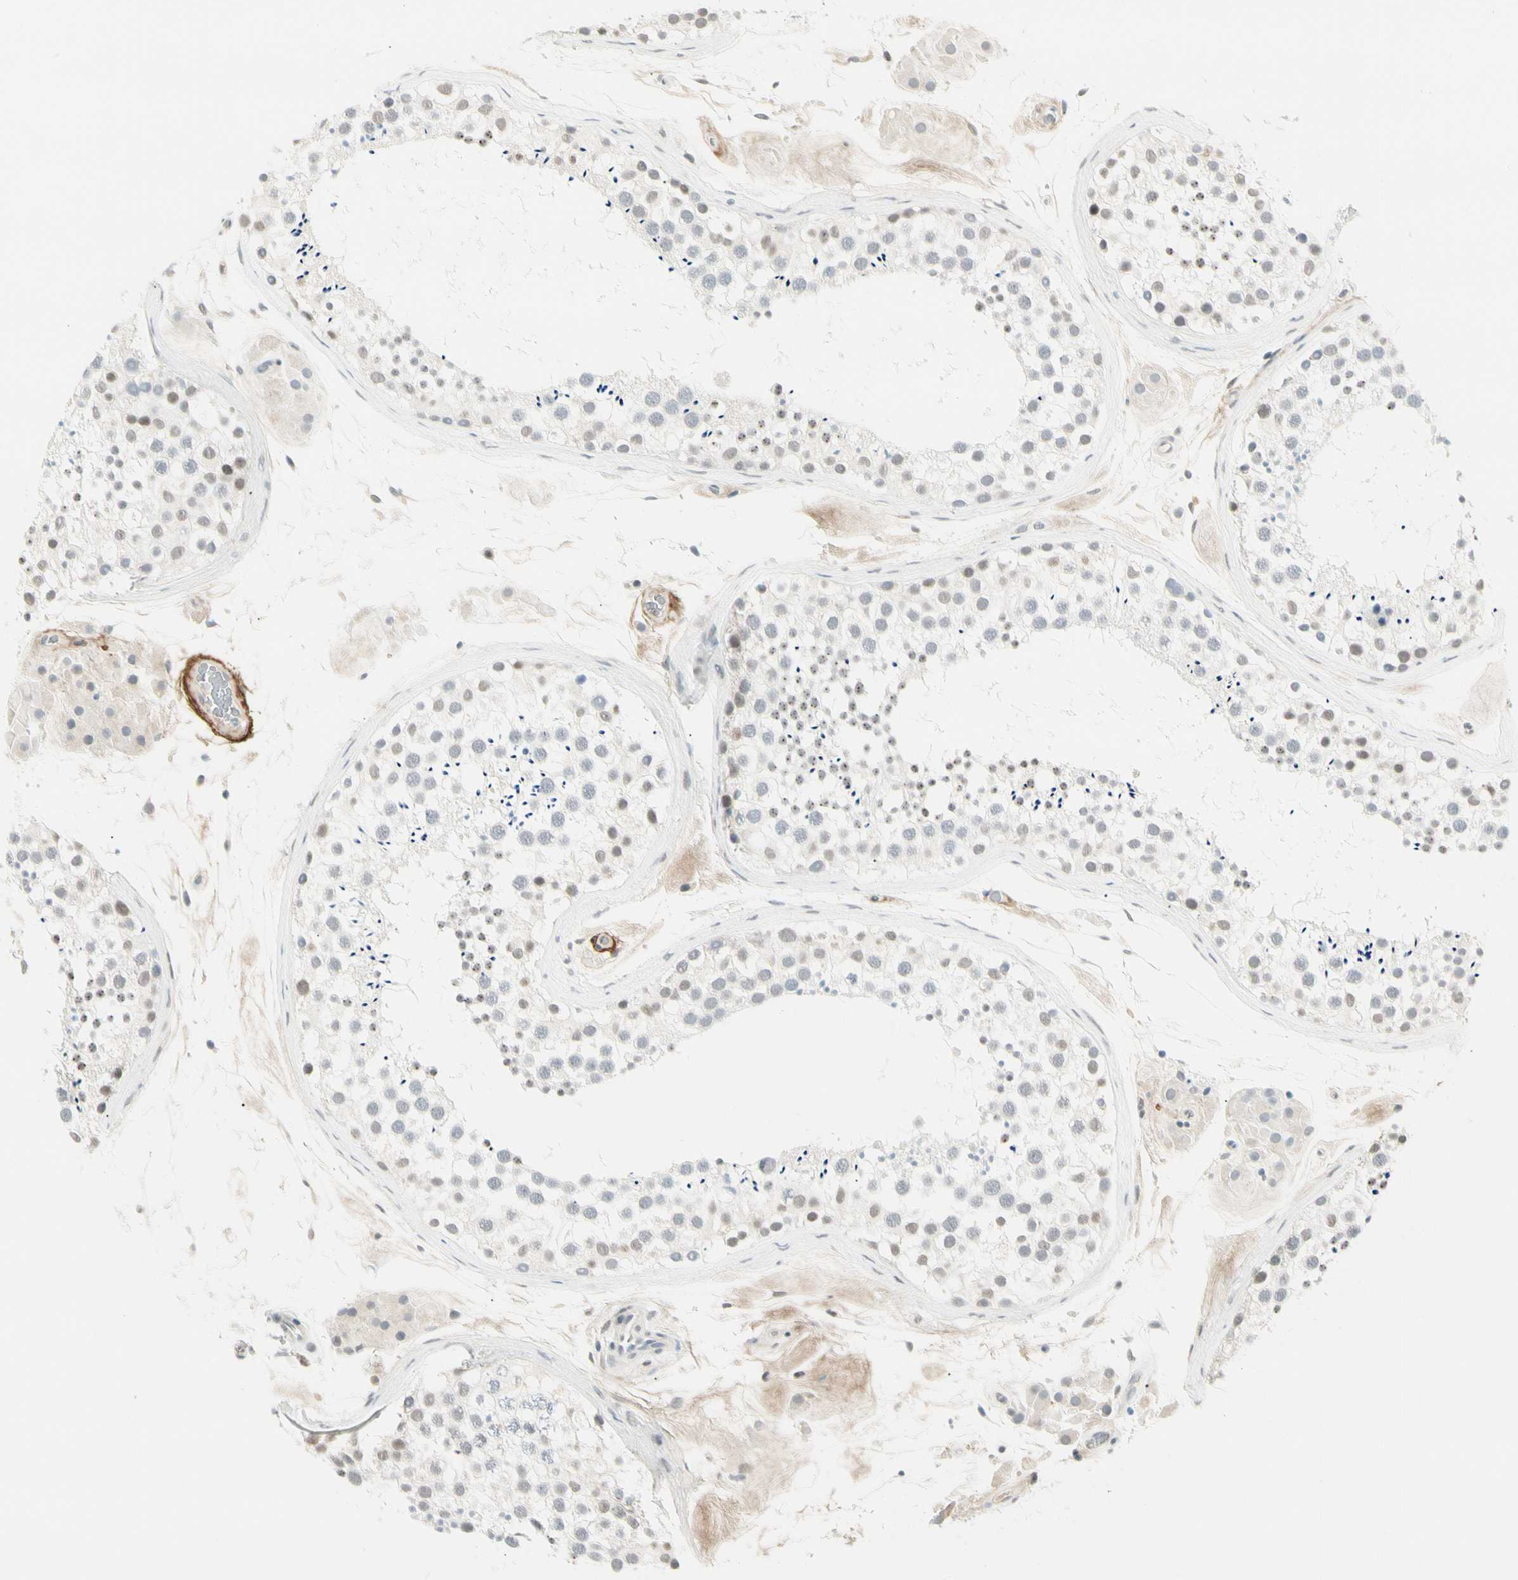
{"staining": {"intensity": "weak", "quantity": "<25%", "location": "nuclear"}, "tissue": "testis", "cell_type": "Cells in seminiferous ducts", "image_type": "normal", "snomed": [{"axis": "morphology", "description": "Normal tissue, NOS"}, {"axis": "topography", "description": "Testis"}], "caption": "Immunohistochemical staining of normal human testis shows no significant expression in cells in seminiferous ducts.", "gene": "ASPN", "patient": {"sex": "male", "age": 46}}